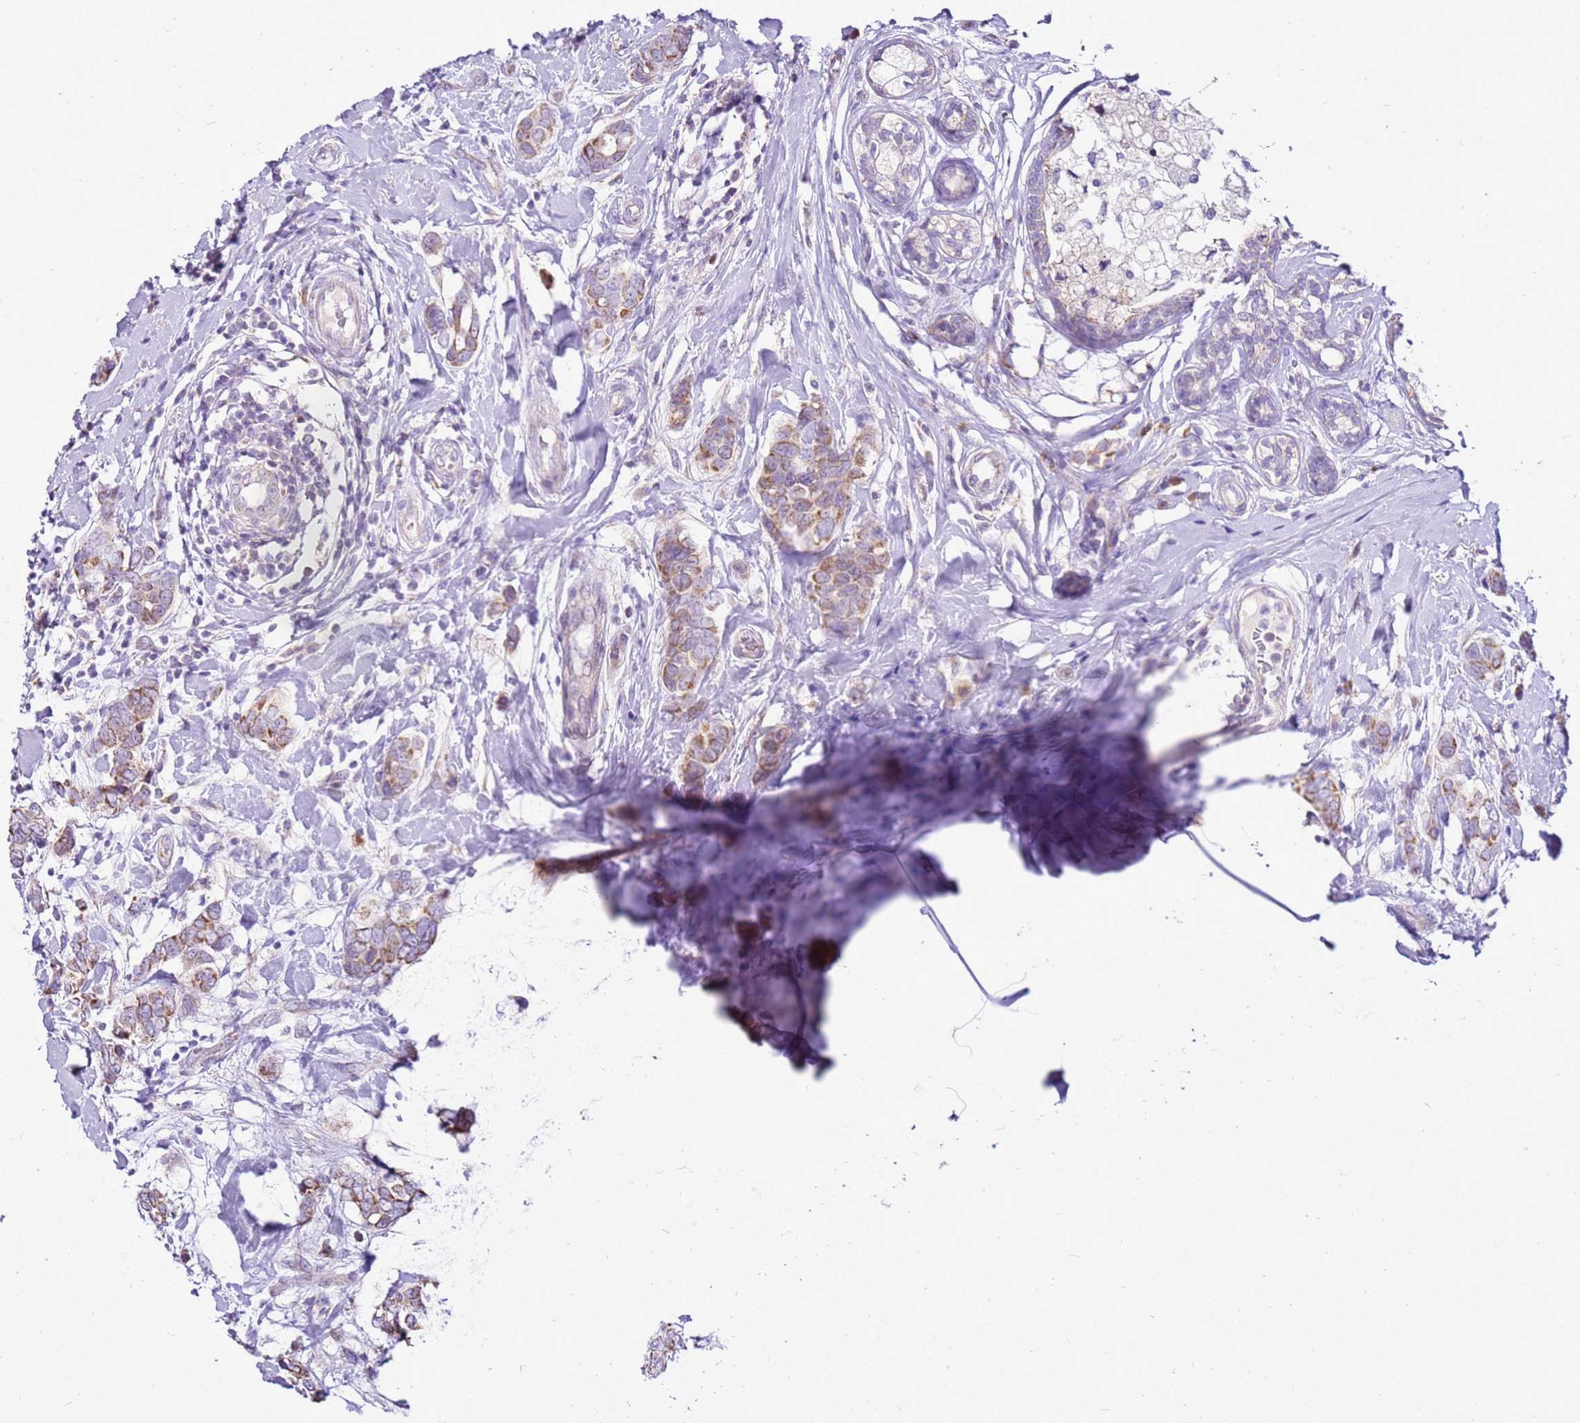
{"staining": {"intensity": "moderate", "quantity": ">75%", "location": "cytoplasmic/membranous"}, "tissue": "breast cancer", "cell_type": "Tumor cells", "image_type": "cancer", "snomed": [{"axis": "morphology", "description": "Lobular carcinoma"}, {"axis": "topography", "description": "Breast"}], "caption": "Moderate cytoplasmic/membranous staining for a protein is seen in approximately >75% of tumor cells of breast cancer (lobular carcinoma) using immunohistochemistry.", "gene": "MRPL36", "patient": {"sex": "female", "age": 51}}